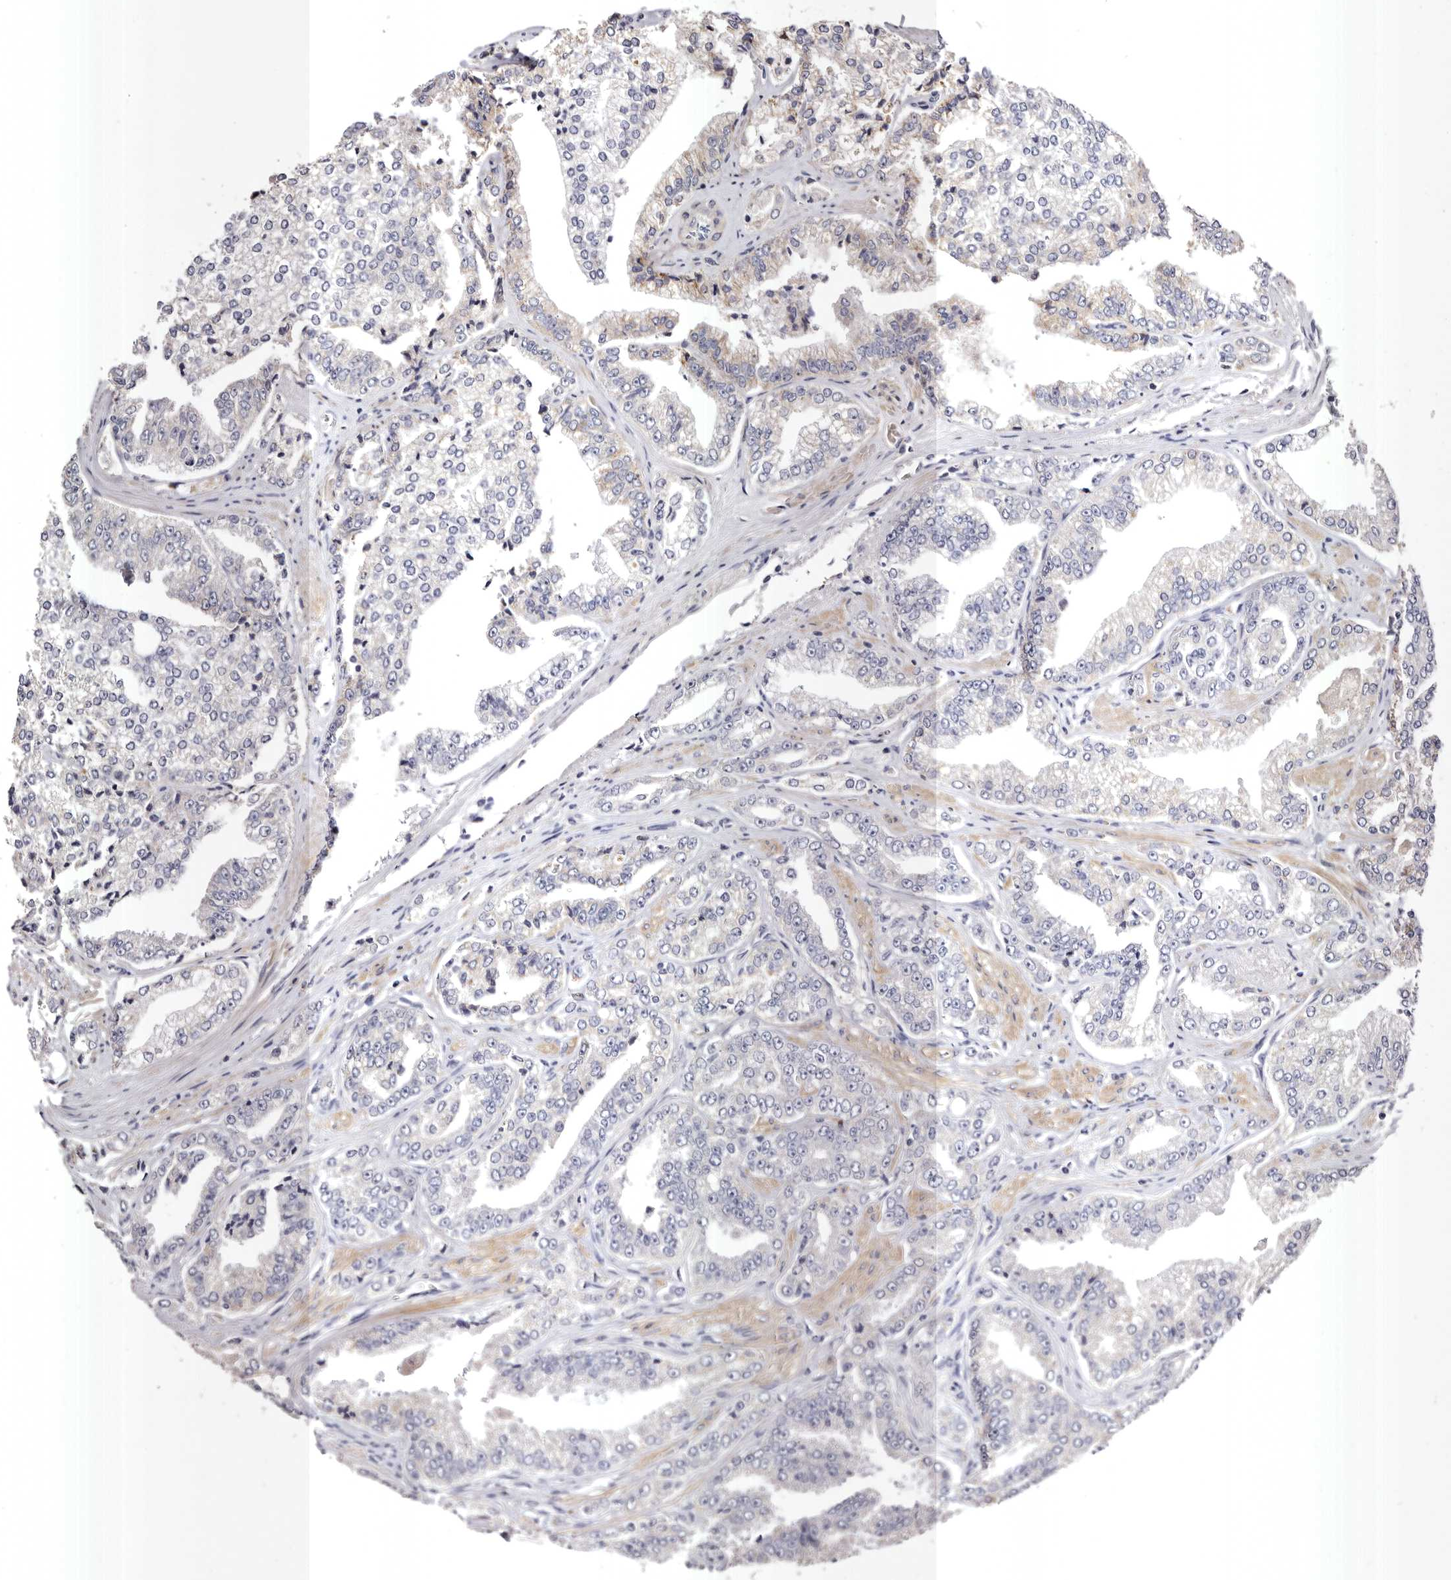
{"staining": {"intensity": "negative", "quantity": "none", "location": "none"}, "tissue": "prostate cancer", "cell_type": "Tumor cells", "image_type": "cancer", "snomed": [{"axis": "morphology", "description": "Adenocarcinoma, High grade"}, {"axis": "topography", "description": "Prostate"}], "caption": "High magnification brightfield microscopy of prostate adenocarcinoma (high-grade) stained with DAB (brown) and counterstained with hematoxylin (blue): tumor cells show no significant expression.", "gene": "S1PR5", "patient": {"sex": "male", "age": 71}}